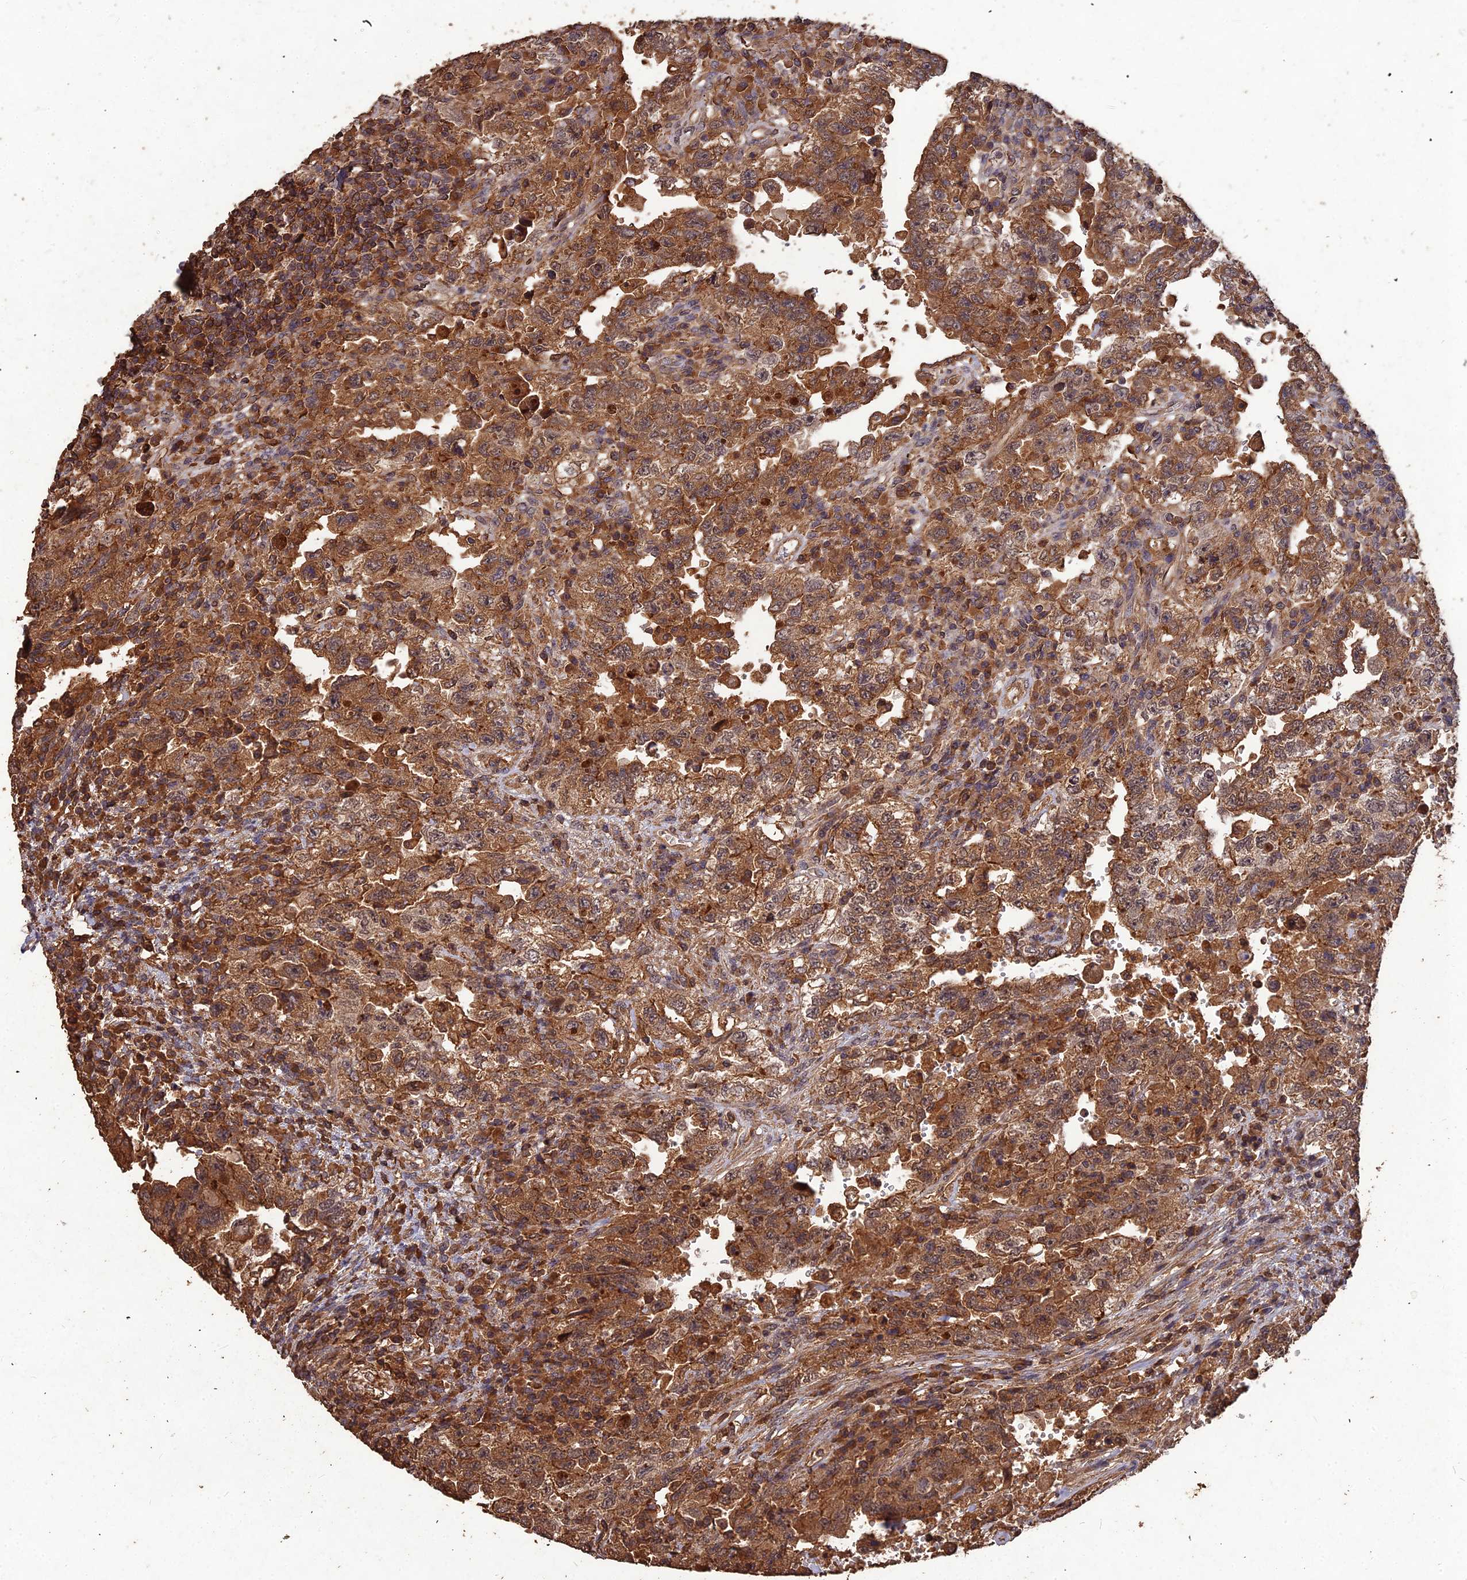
{"staining": {"intensity": "strong", "quantity": ">75%", "location": "cytoplasmic/membranous"}, "tissue": "testis cancer", "cell_type": "Tumor cells", "image_type": "cancer", "snomed": [{"axis": "morphology", "description": "Carcinoma, Embryonal, NOS"}, {"axis": "topography", "description": "Testis"}], "caption": "Tumor cells display strong cytoplasmic/membranous positivity in about >75% of cells in testis cancer (embryonal carcinoma).", "gene": "SYMPK", "patient": {"sex": "male", "age": 26}}